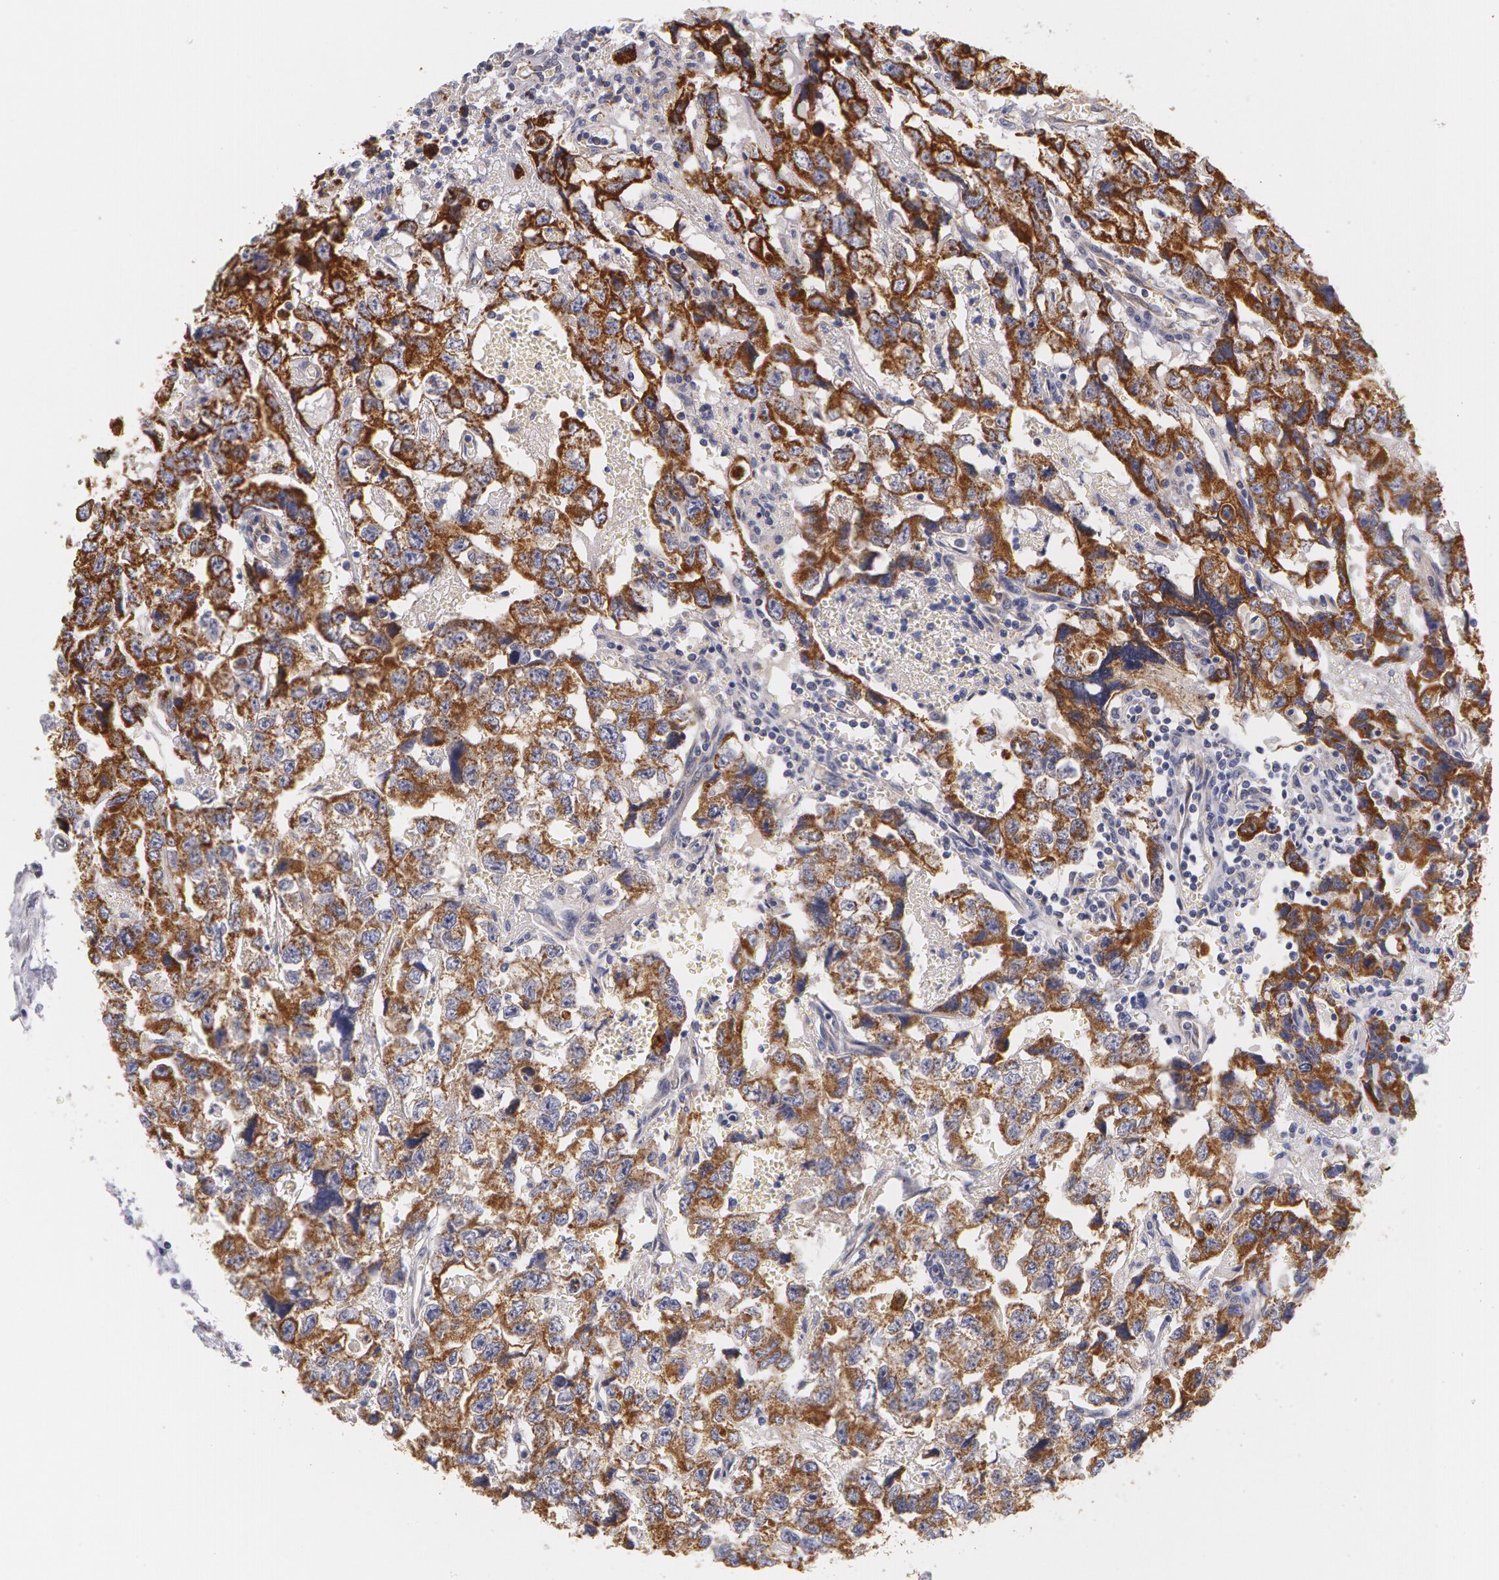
{"staining": {"intensity": "moderate", "quantity": ">75%", "location": "cytoplasmic/membranous"}, "tissue": "testis cancer", "cell_type": "Tumor cells", "image_type": "cancer", "snomed": [{"axis": "morphology", "description": "Carcinoma, Embryonal, NOS"}, {"axis": "topography", "description": "Testis"}], "caption": "Brown immunohistochemical staining in human testis embryonal carcinoma reveals moderate cytoplasmic/membranous expression in about >75% of tumor cells.", "gene": "KRT18", "patient": {"sex": "male", "age": 31}}